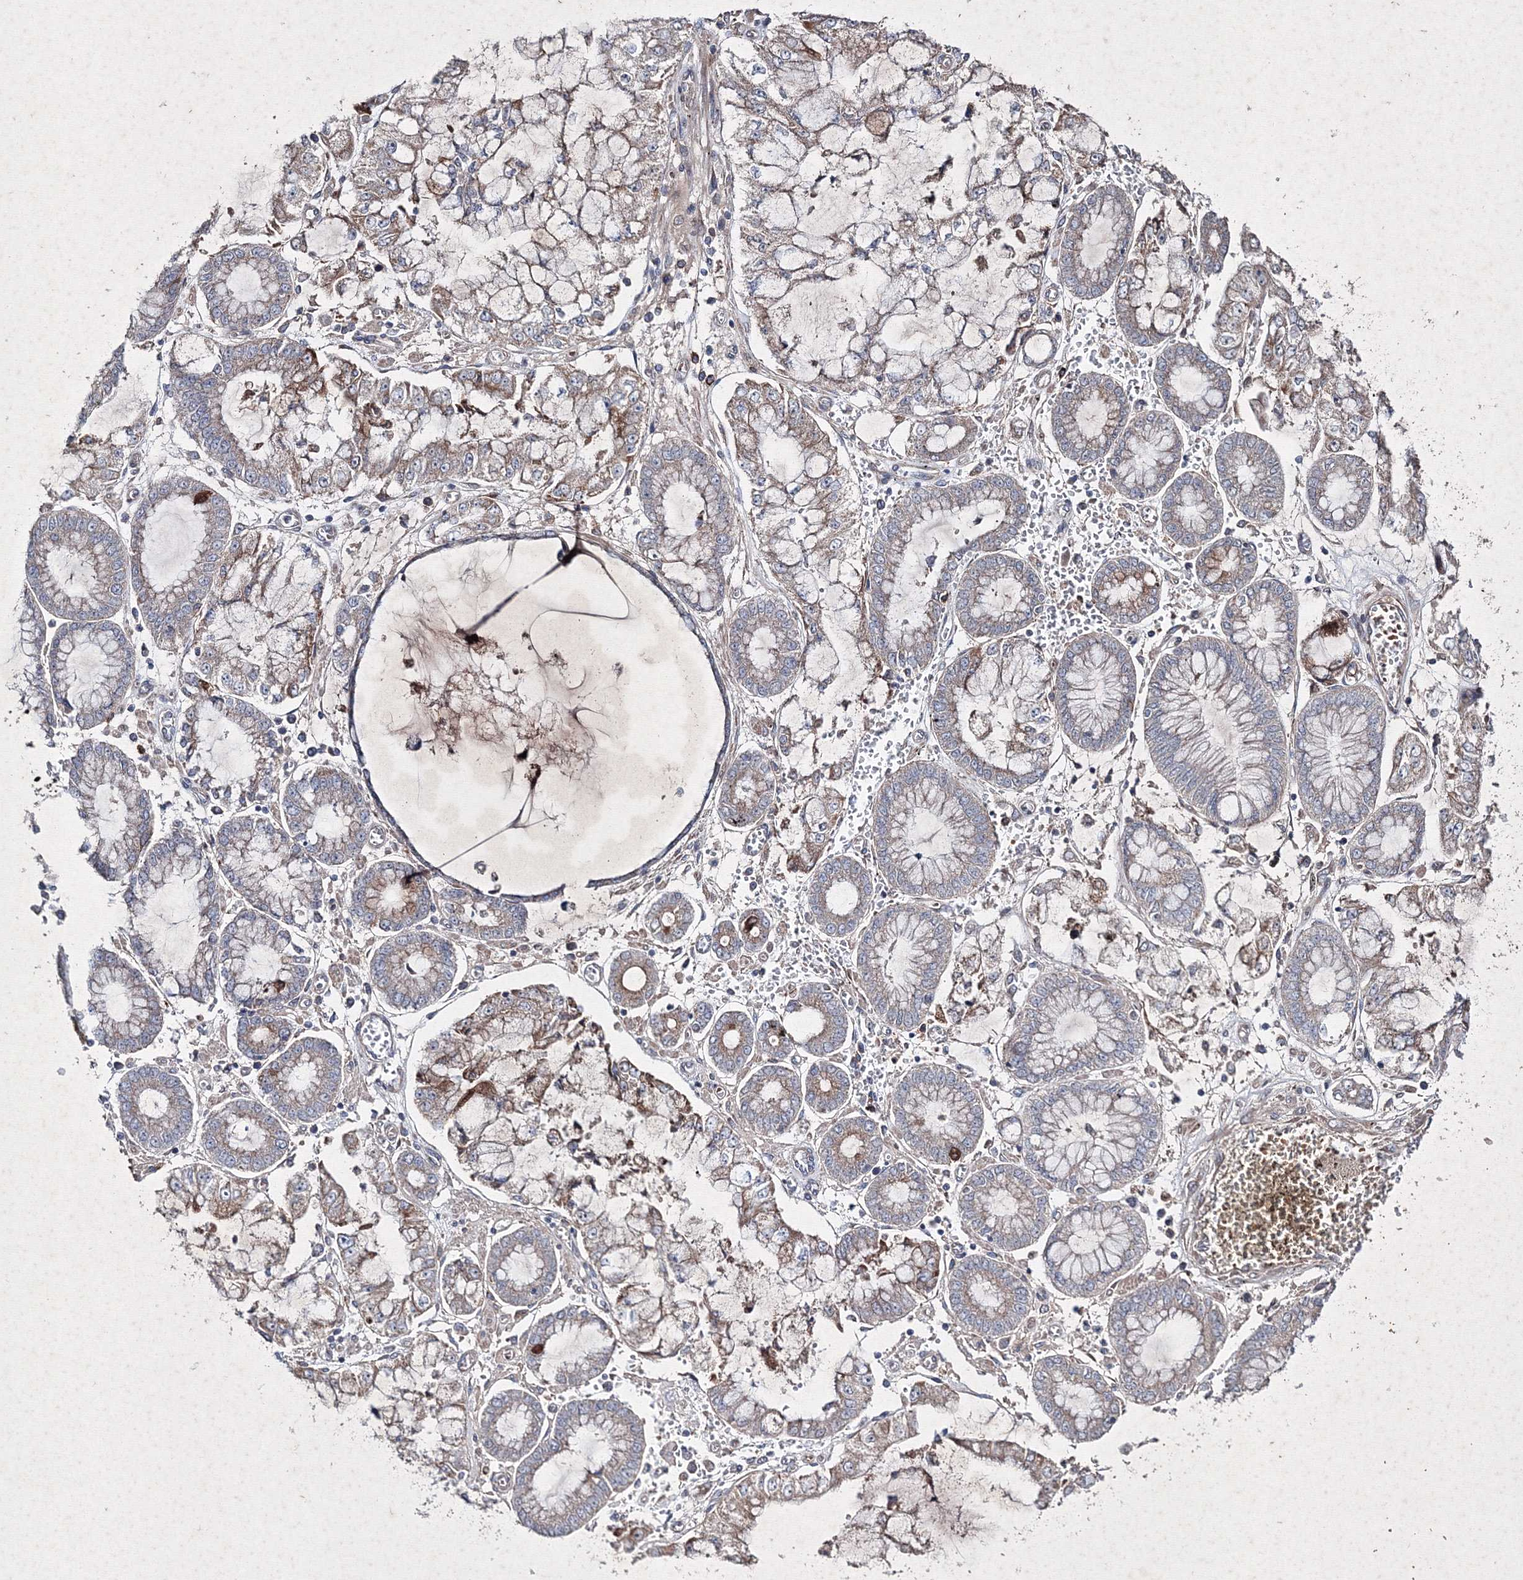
{"staining": {"intensity": "moderate", "quantity": "<25%", "location": "cytoplasmic/membranous"}, "tissue": "stomach cancer", "cell_type": "Tumor cells", "image_type": "cancer", "snomed": [{"axis": "morphology", "description": "Adenocarcinoma, NOS"}, {"axis": "topography", "description": "Stomach"}], "caption": "Brown immunohistochemical staining in human stomach adenocarcinoma displays moderate cytoplasmic/membranous staining in about <25% of tumor cells.", "gene": "GFM1", "patient": {"sex": "male", "age": 76}}